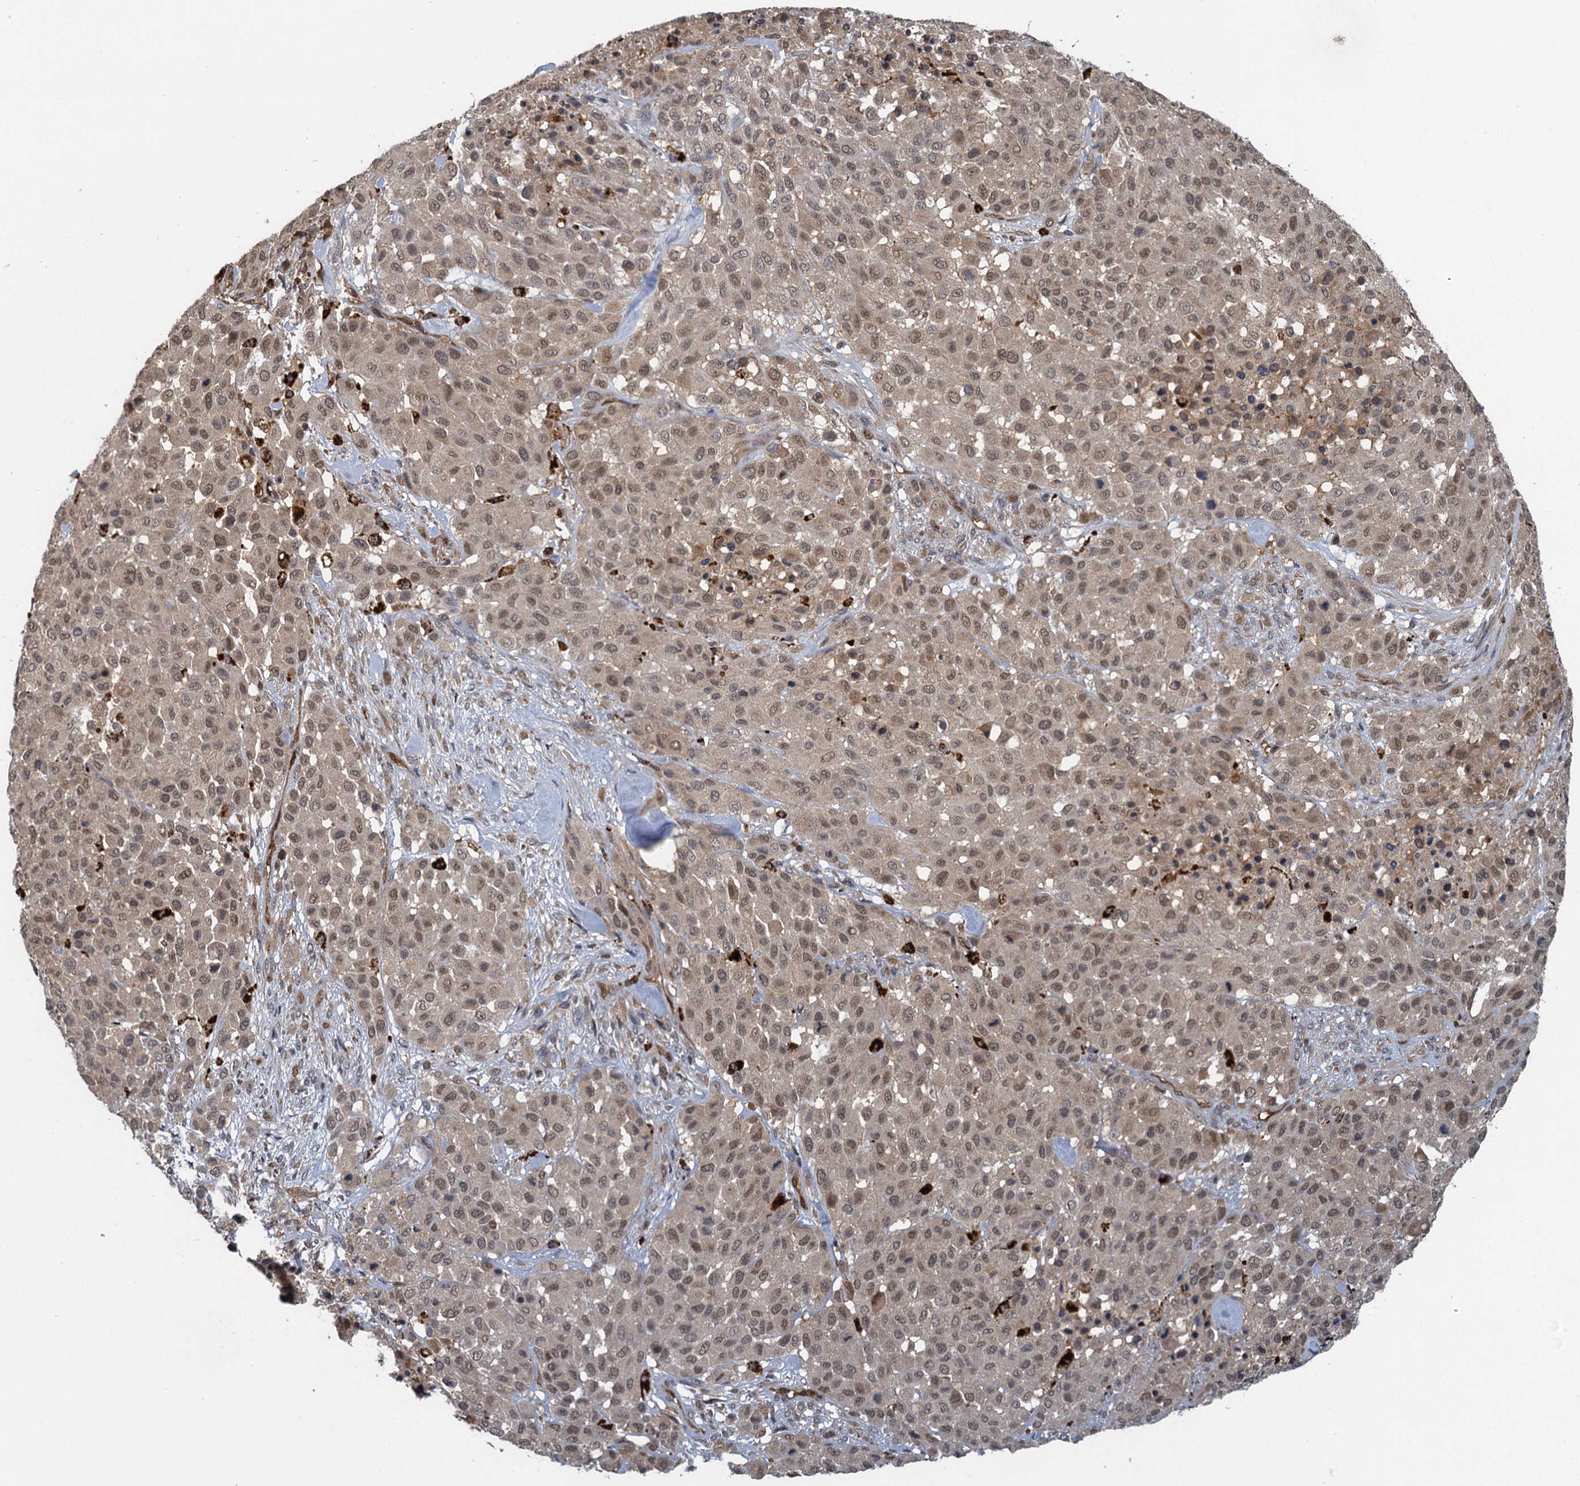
{"staining": {"intensity": "moderate", "quantity": ">75%", "location": "nuclear"}, "tissue": "melanoma", "cell_type": "Tumor cells", "image_type": "cancer", "snomed": [{"axis": "morphology", "description": "Malignant melanoma, Metastatic site"}, {"axis": "topography", "description": "Skin"}], "caption": "High-power microscopy captured an immunohistochemistry photomicrograph of melanoma, revealing moderate nuclear staining in approximately >75% of tumor cells.", "gene": "KBTBD8", "patient": {"sex": "female", "age": 81}}